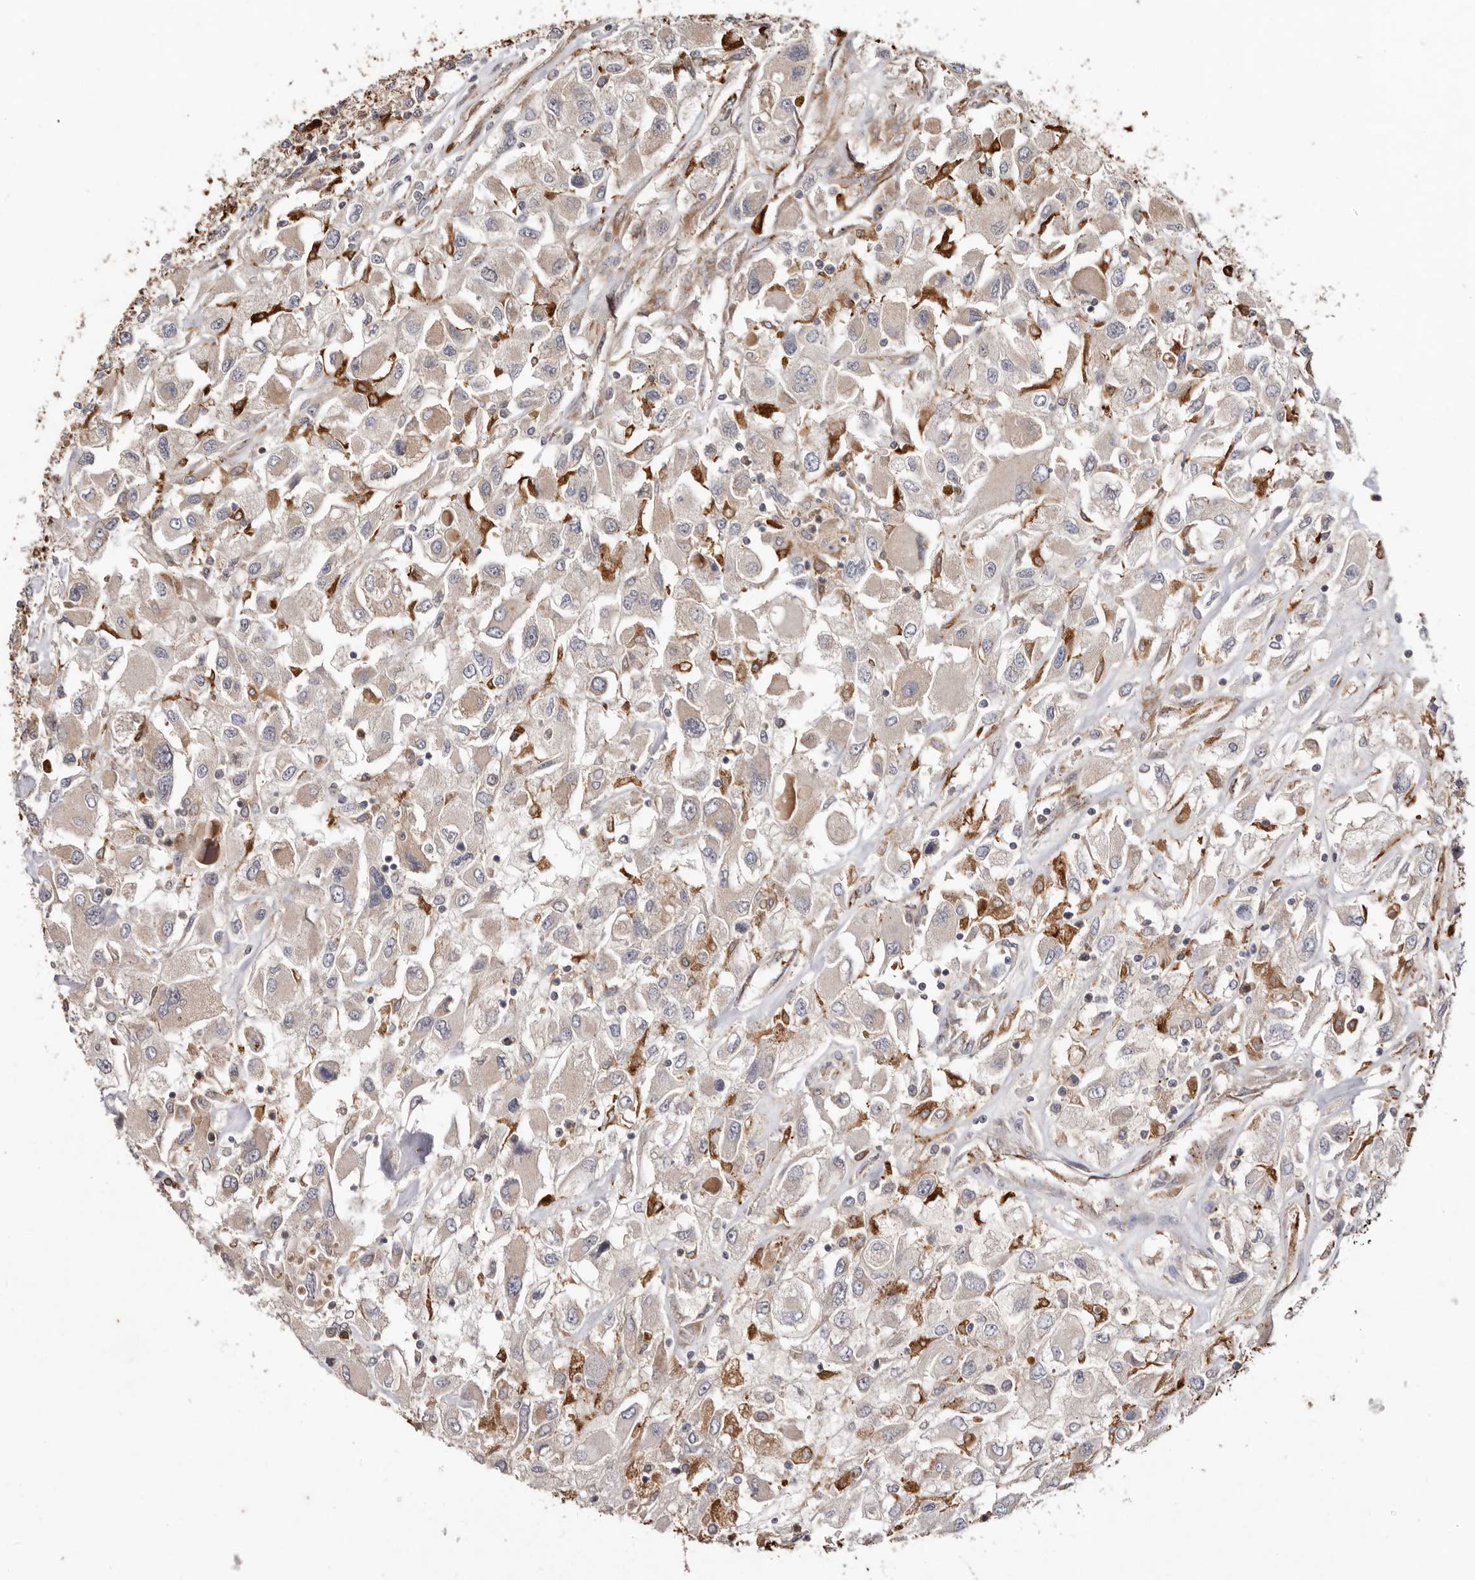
{"staining": {"intensity": "weak", "quantity": "<25%", "location": "cytoplasmic/membranous"}, "tissue": "renal cancer", "cell_type": "Tumor cells", "image_type": "cancer", "snomed": [{"axis": "morphology", "description": "Adenocarcinoma, NOS"}, {"axis": "topography", "description": "Kidney"}], "caption": "Micrograph shows no protein positivity in tumor cells of renal adenocarcinoma tissue.", "gene": "RSPO2", "patient": {"sex": "female", "age": 52}}